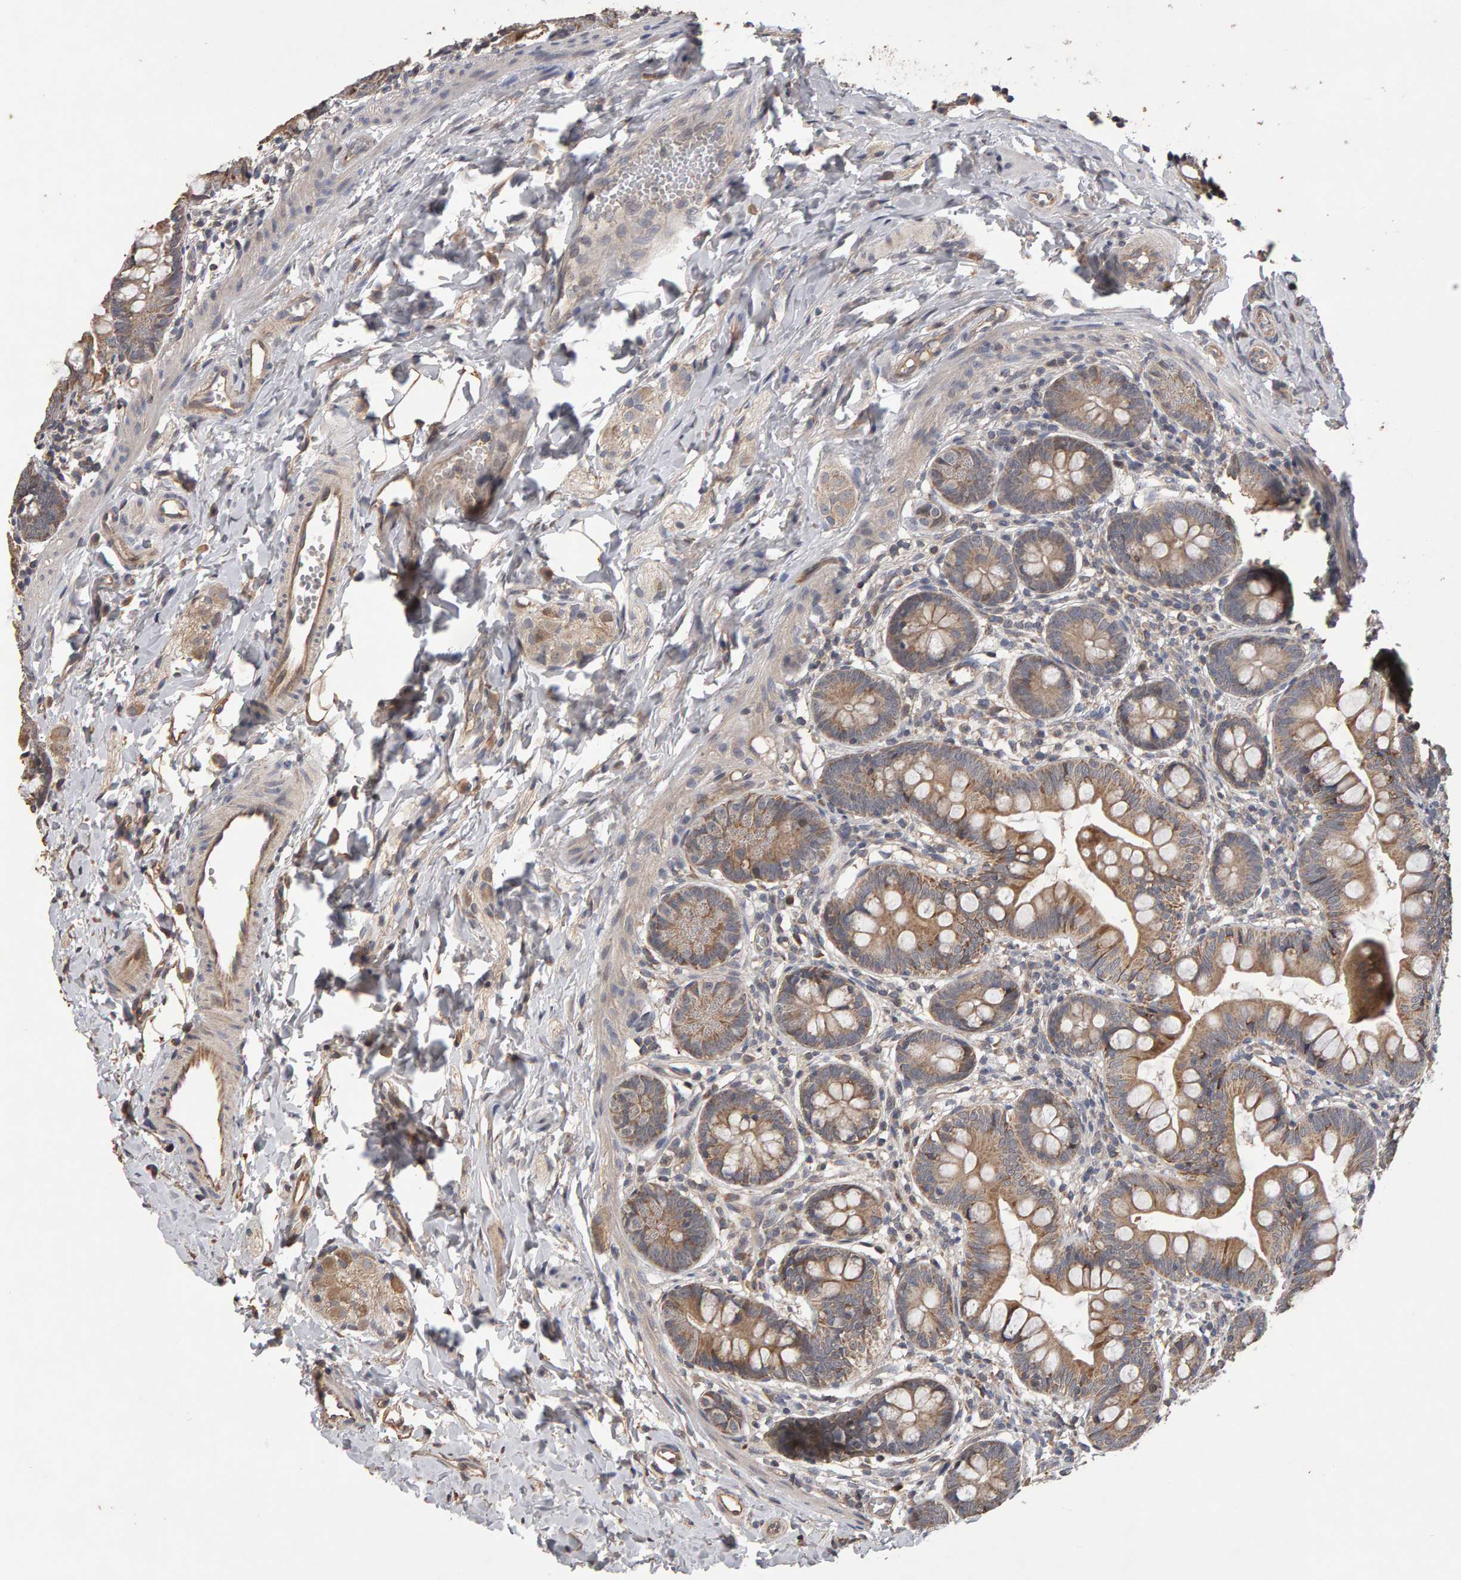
{"staining": {"intensity": "moderate", "quantity": ">75%", "location": "cytoplasmic/membranous"}, "tissue": "small intestine", "cell_type": "Glandular cells", "image_type": "normal", "snomed": [{"axis": "morphology", "description": "Normal tissue, NOS"}, {"axis": "topography", "description": "Small intestine"}], "caption": "Human small intestine stained for a protein (brown) displays moderate cytoplasmic/membranous positive expression in approximately >75% of glandular cells.", "gene": "COASY", "patient": {"sex": "male", "age": 7}}